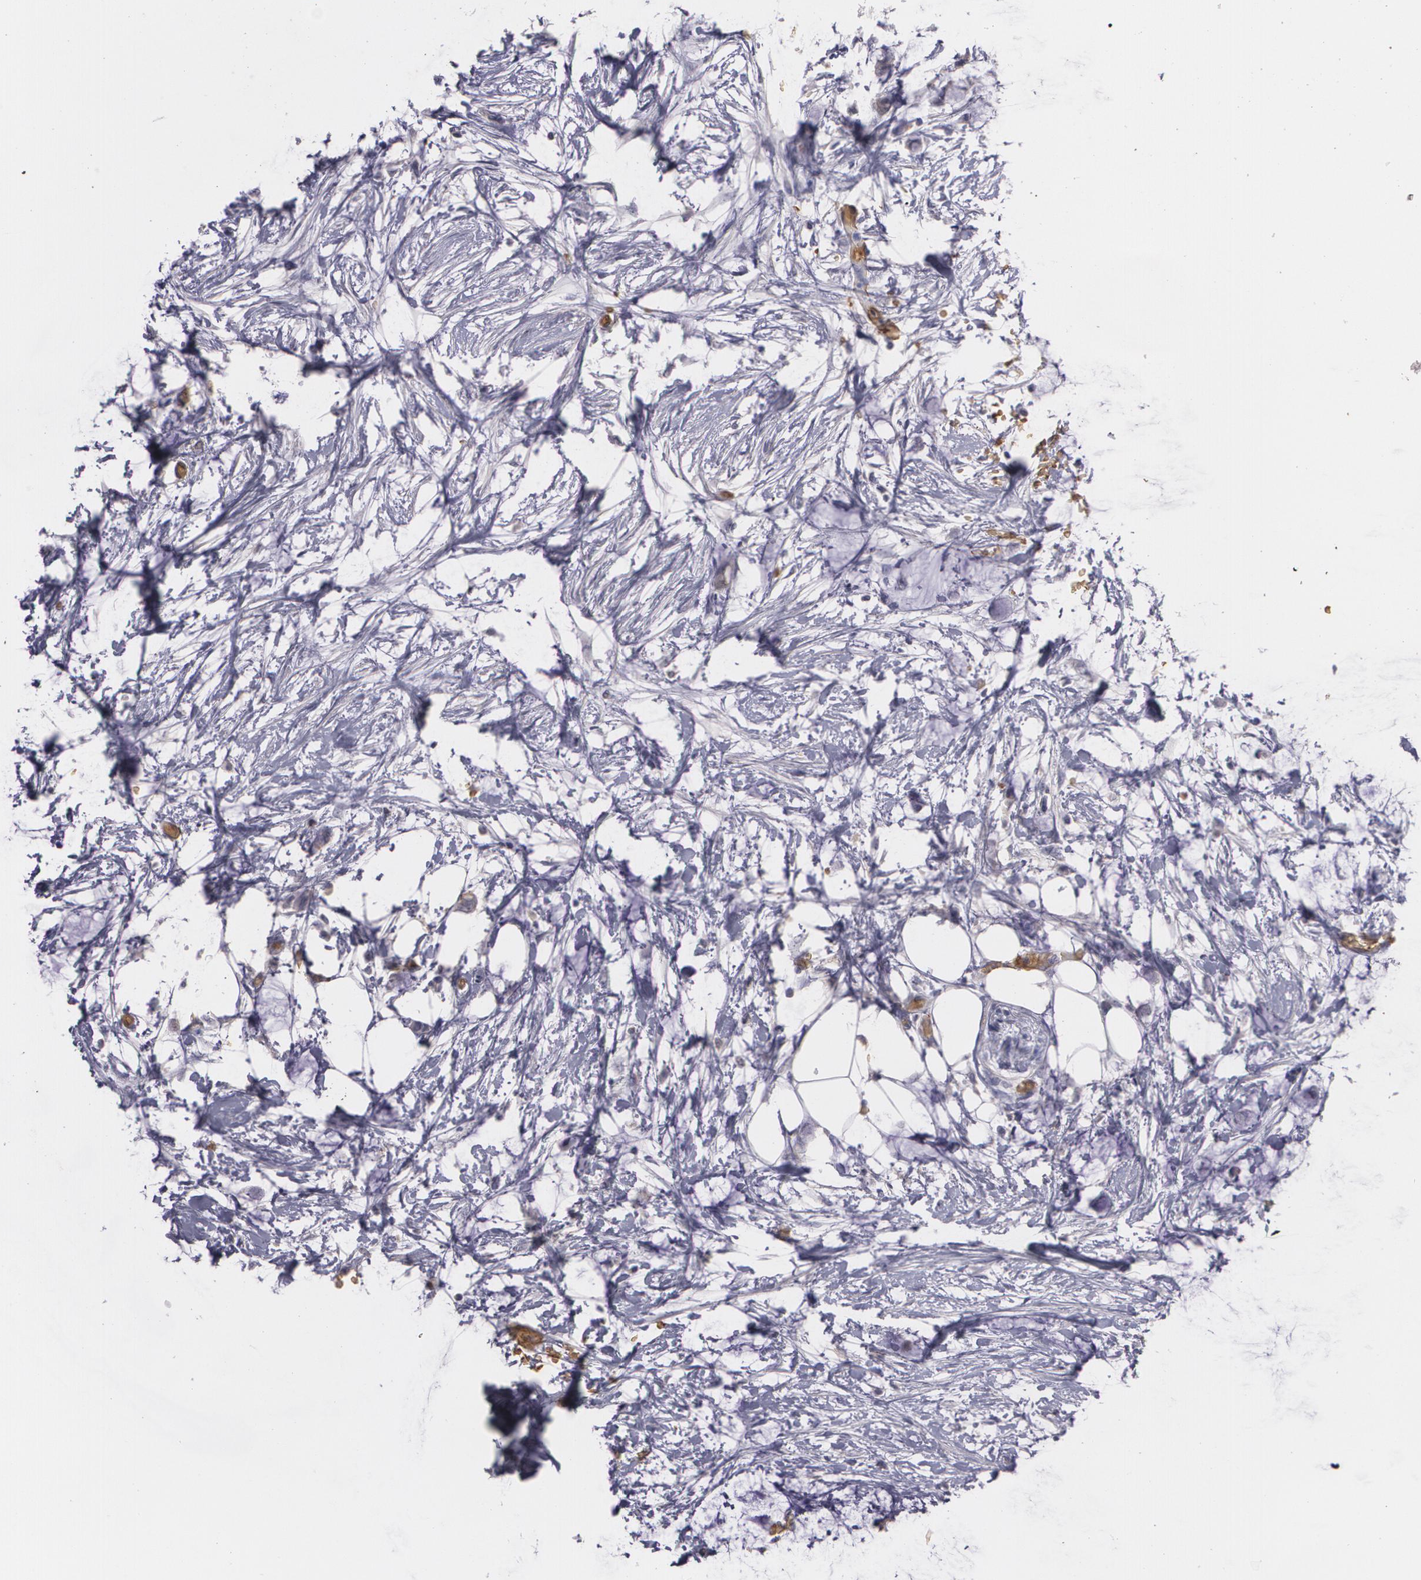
{"staining": {"intensity": "negative", "quantity": "none", "location": "none"}, "tissue": "colorectal cancer", "cell_type": "Tumor cells", "image_type": "cancer", "snomed": [{"axis": "morphology", "description": "Normal tissue, NOS"}, {"axis": "morphology", "description": "Adenocarcinoma, NOS"}, {"axis": "topography", "description": "Colon"}, {"axis": "topography", "description": "Peripheral nerve tissue"}], "caption": "This is a image of immunohistochemistry (IHC) staining of colorectal adenocarcinoma, which shows no positivity in tumor cells. (Brightfield microscopy of DAB immunohistochemistry (IHC) at high magnification).", "gene": "ACE", "patient": {"sex": "male", "age": 14}}